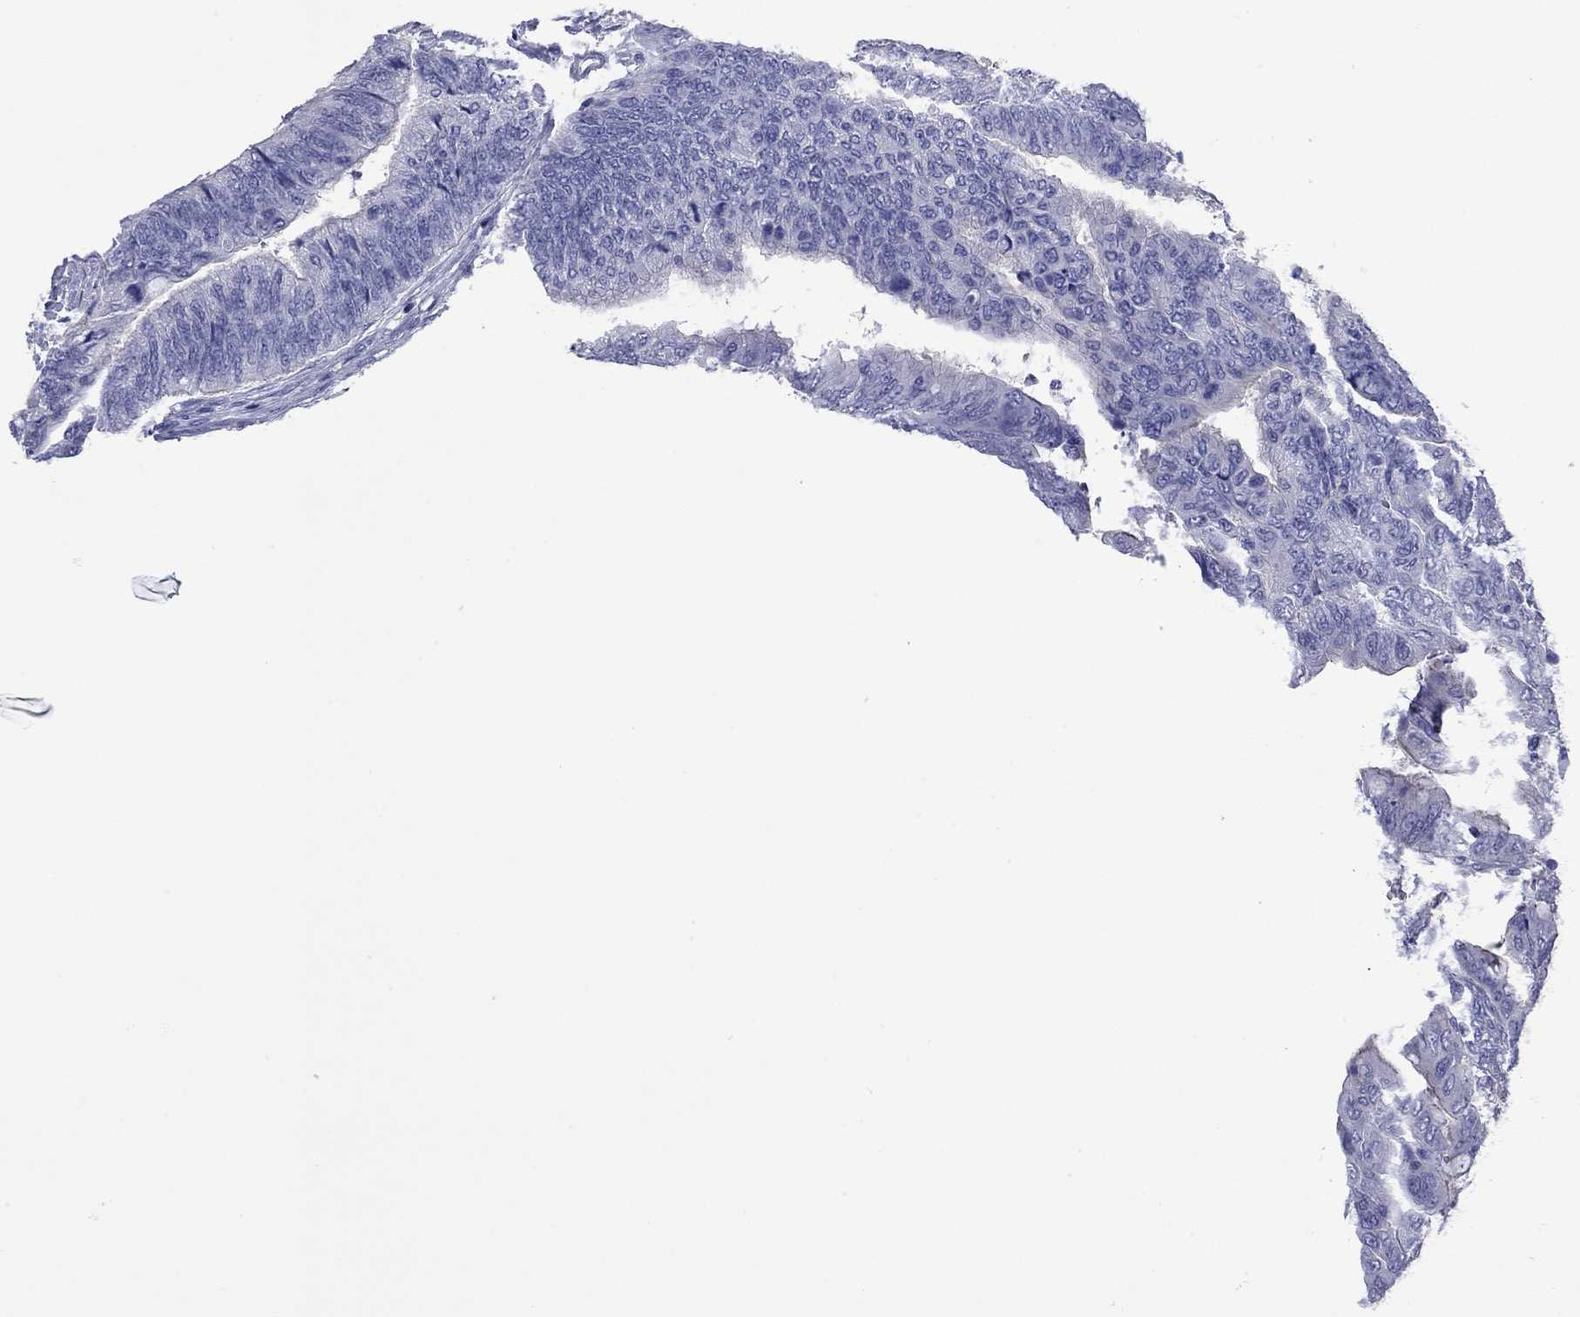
{"staining": {"intensity": "negative", "quantity": "none", "location": "none"}, "tissue": "colorectal cancer", "cell_type": "Tumor cells", "image_type": "cancer", "snomed": [{"axis": "morphology", "description": "Normal tissue, NOS"}, {"axis": "morphology", "description": "Adenocarcinoma, NOS"}, {"axis": "topography", "description": "Rectum"}, {"axis": "topography", "description": "Peripheral nerve tissue"}], "caption": "DAB immunohistochemical staining of human colorectal cancer (adenocarcinoma) shows no significant expression in tumor cells. (DAB IHC, high magnification).", "gene": "ACTL7B", "patient": {"sex": "male", "age": 92}}